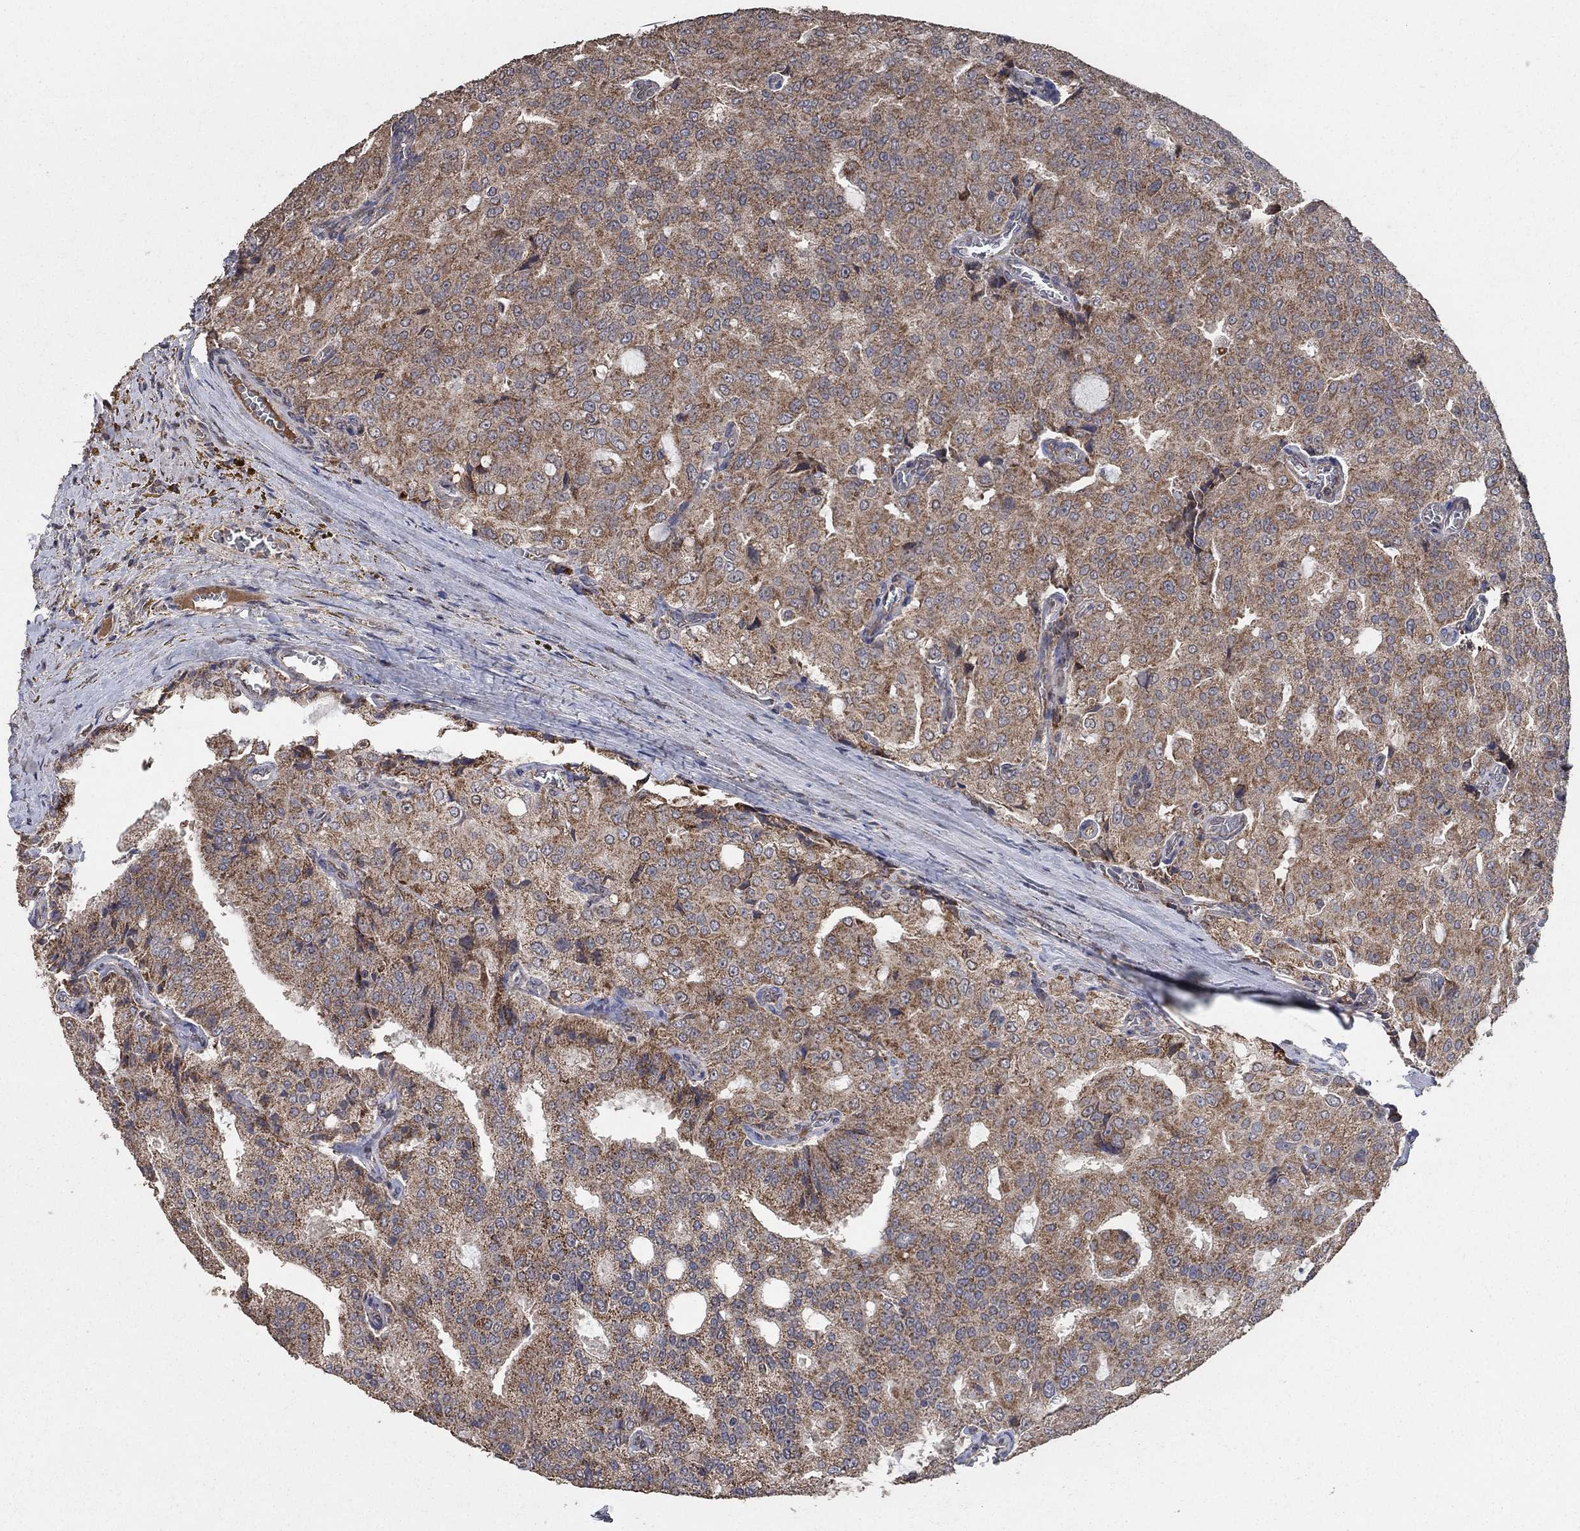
{"staining": {"intensity": "strong", "quantity": "25%-75%", "location": "cytoplasmic/membranous"}, "tissue": "prostate cancer", "cell_type": "Tumor cells", "image_type": "cancer", "snomed": [{"axis": "morphology", "description": "Adenocarcinoma, NOS"}, {"axis": "topography", "description": "Prostate and seminal vesicle, NOS"}, {"axis": "topography", "description": "Prostate"}], "caption": "Human prostate adenocarcinoma stained with a brown dye shows strong cytoplasmic/membranous positive staining in approximately 25%-75% of tumor cells.", "gene": "MRPS24", "patient": {"sex": "male", "age": 67}}